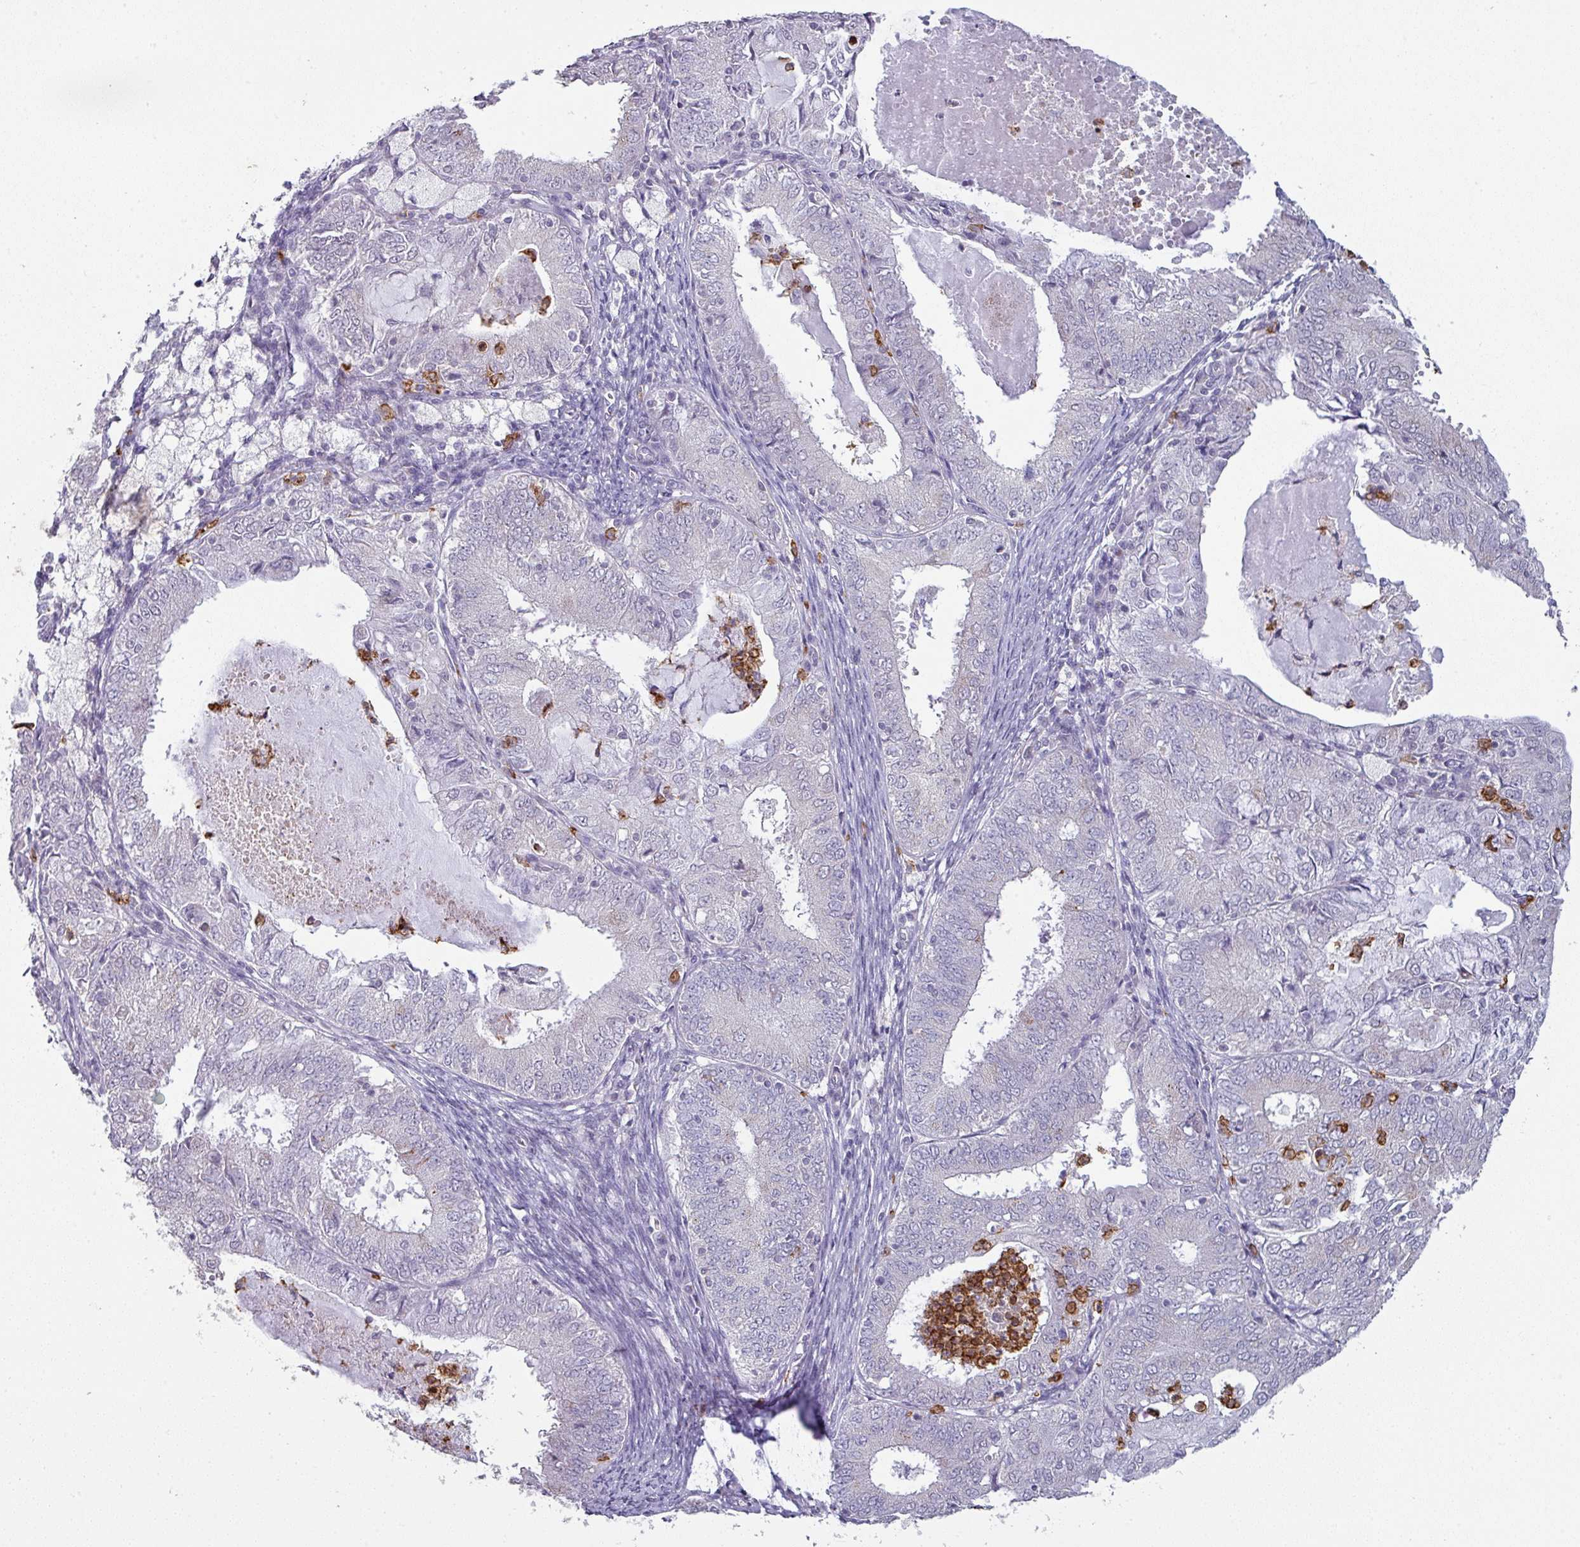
{"staining": {"intensity": "negative", "quantity": "none", "location": "none"}, "tissue": "endometrial cancer", "cell_type": "Tumor cells", "image_type": "cancer", "snomed": [{"axis": "morphology", "description": "Adenocarcinoma, NOS"}, {"axis": "topography", "description": "Endometrium"}], "caption": "The image demonstrates no staining of tumor cells in endometrial cancer. Nuclei are stained in blue.", "gene": "MAGEC3", "patient": {"sex": "female", "age": 57}}